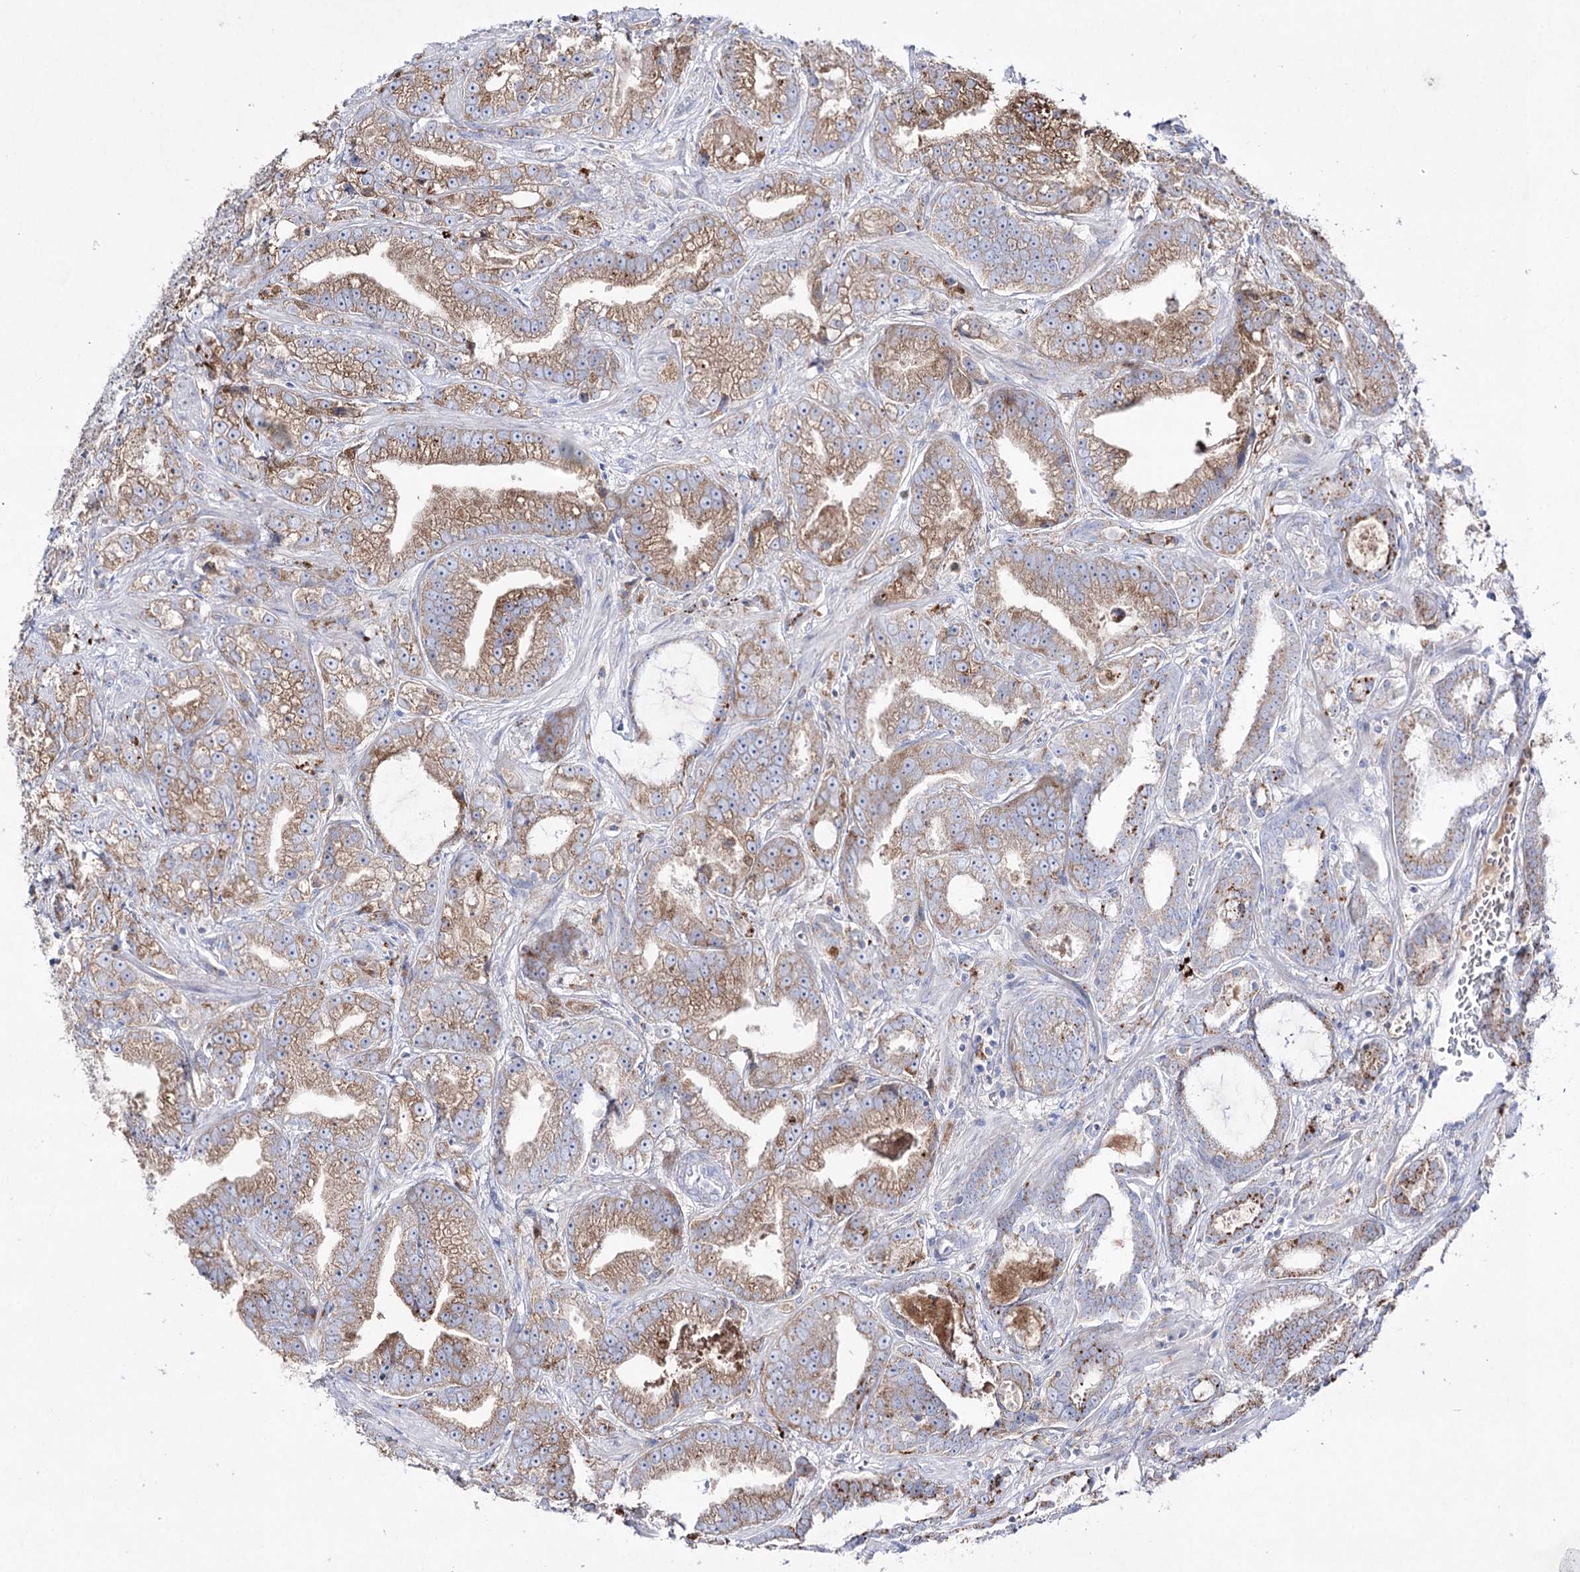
{"staining": {"intensity": "moderate", "quantity": ">75%", "location": "cytoplasmic/membranous"}, "tissue": "prostate cancer", "cell_type": "Tumor cells", "image_type": "cancer", "snomed": [{"axis": "morphology", "description": "Adenocarcinoma, High grade"}, {"axis": "topography", "description": "Prostate and seminal vesicle, NOS"}], "caption": "Immunohistochemical staining of high-grade adenocarcinoma (prostate) demonstrates medium levels of moderate cytoplasmic/membranous expression in about >75% of tumor cells. The protein is stained brown, and the nuclei are stained in blue (DAB IHC with brightfield microscopy, high magnification).", "gene": "NAGLU", "patient": {"sex": "male", "age": 67}}